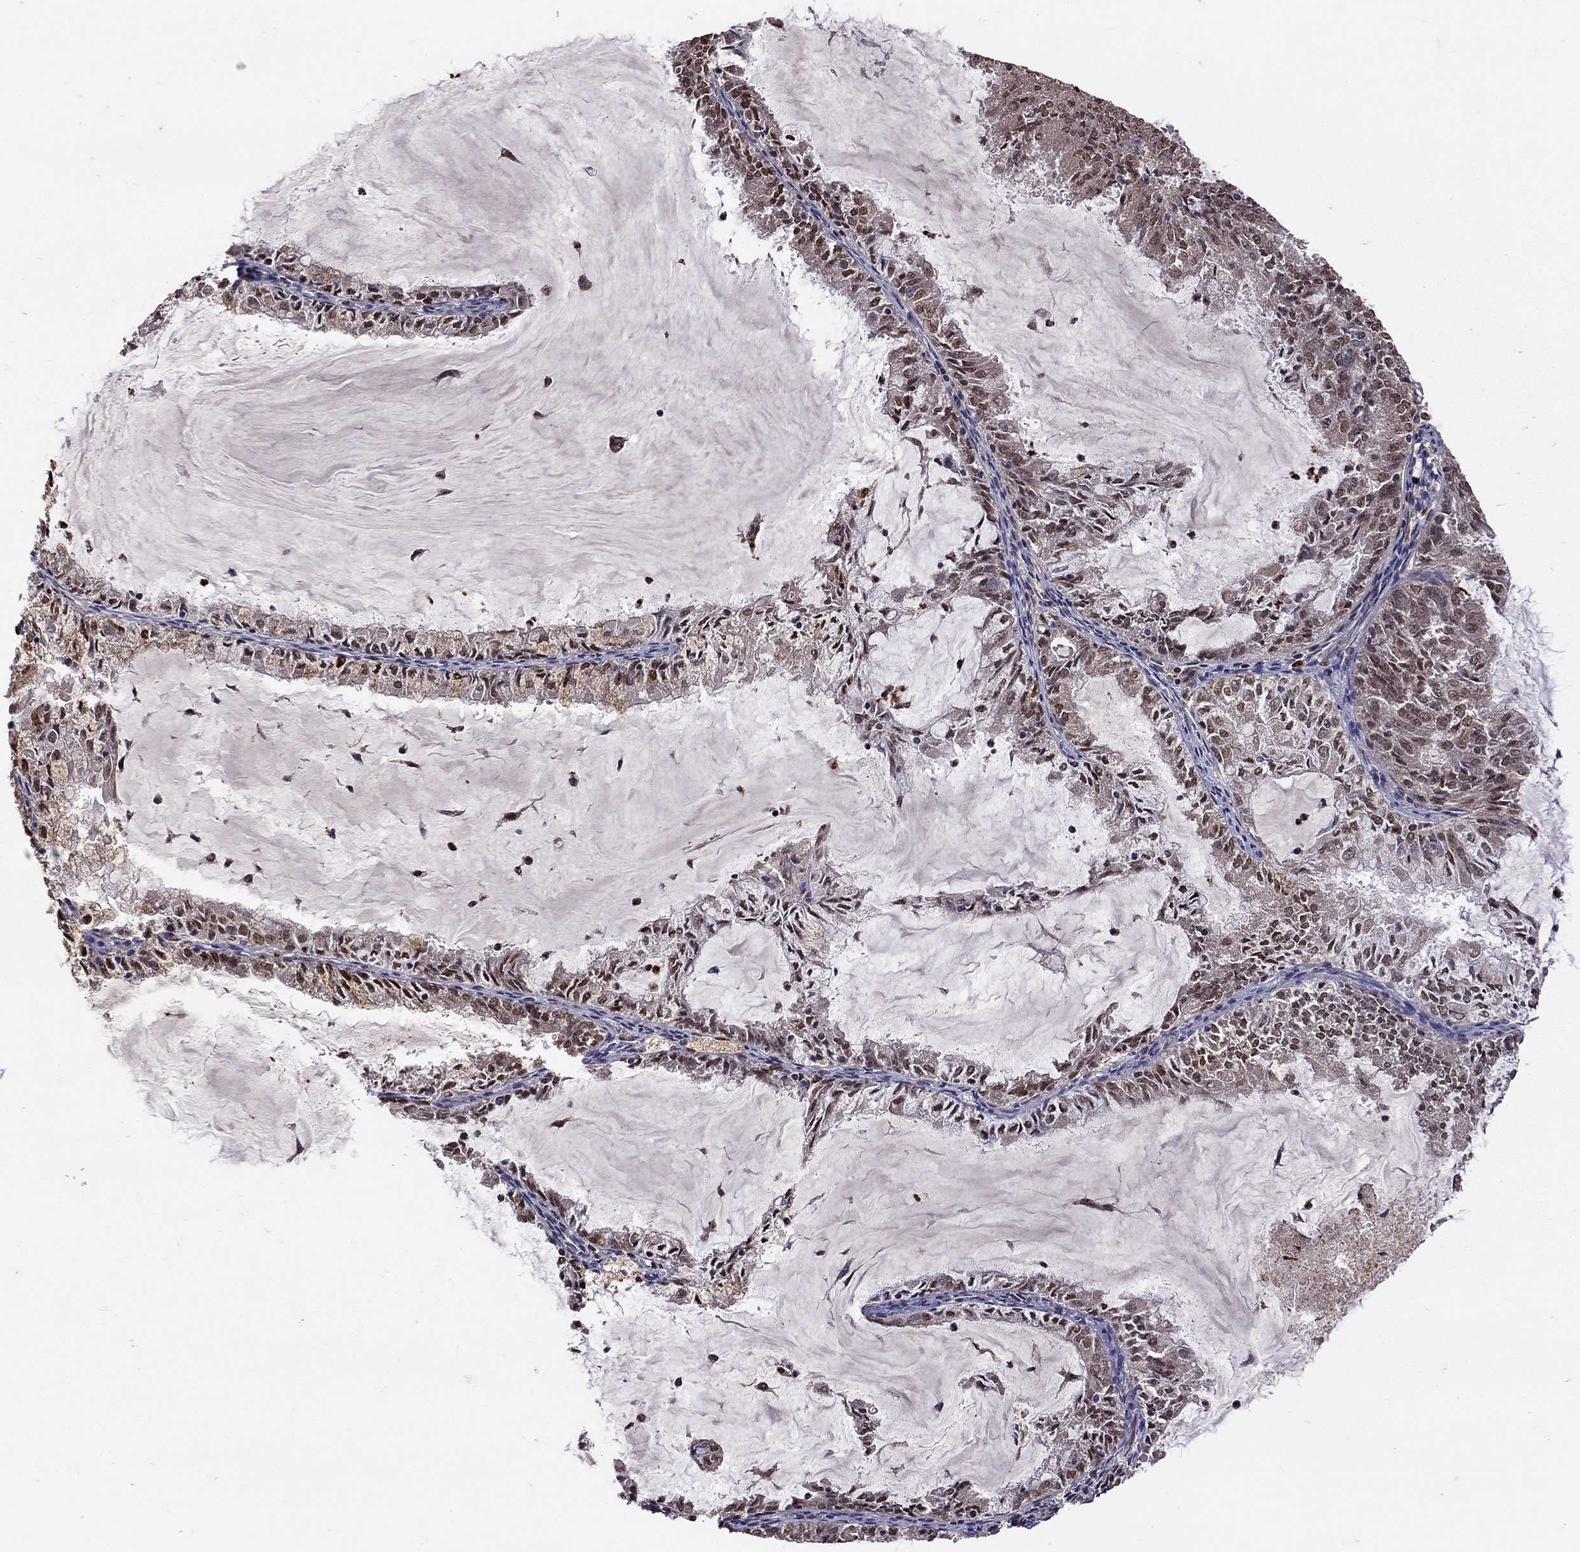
{"staining": {"intensity": "strong", "quantity": "25%-75%", "location": "nuclear"}, "tissue": "endometrial cancer", "cell_type": "Tumor cells", "image_type": "cancer", "snomed": [{"axis": "morphology", "description": "Adenocarcinoma, NOS"}, {"axis": "topography", "description": "Endometrium"}], "caption": "Immunohistochemical staining of endometrial cancer shows high levels of strong nuclear expression in about 25%-75% of tumor cells. (DAB IHC, brown staining for protein, blue staining for nuclei).", "gene": "SERPINA3", "patient": {"sex": "female", "age": 57}}